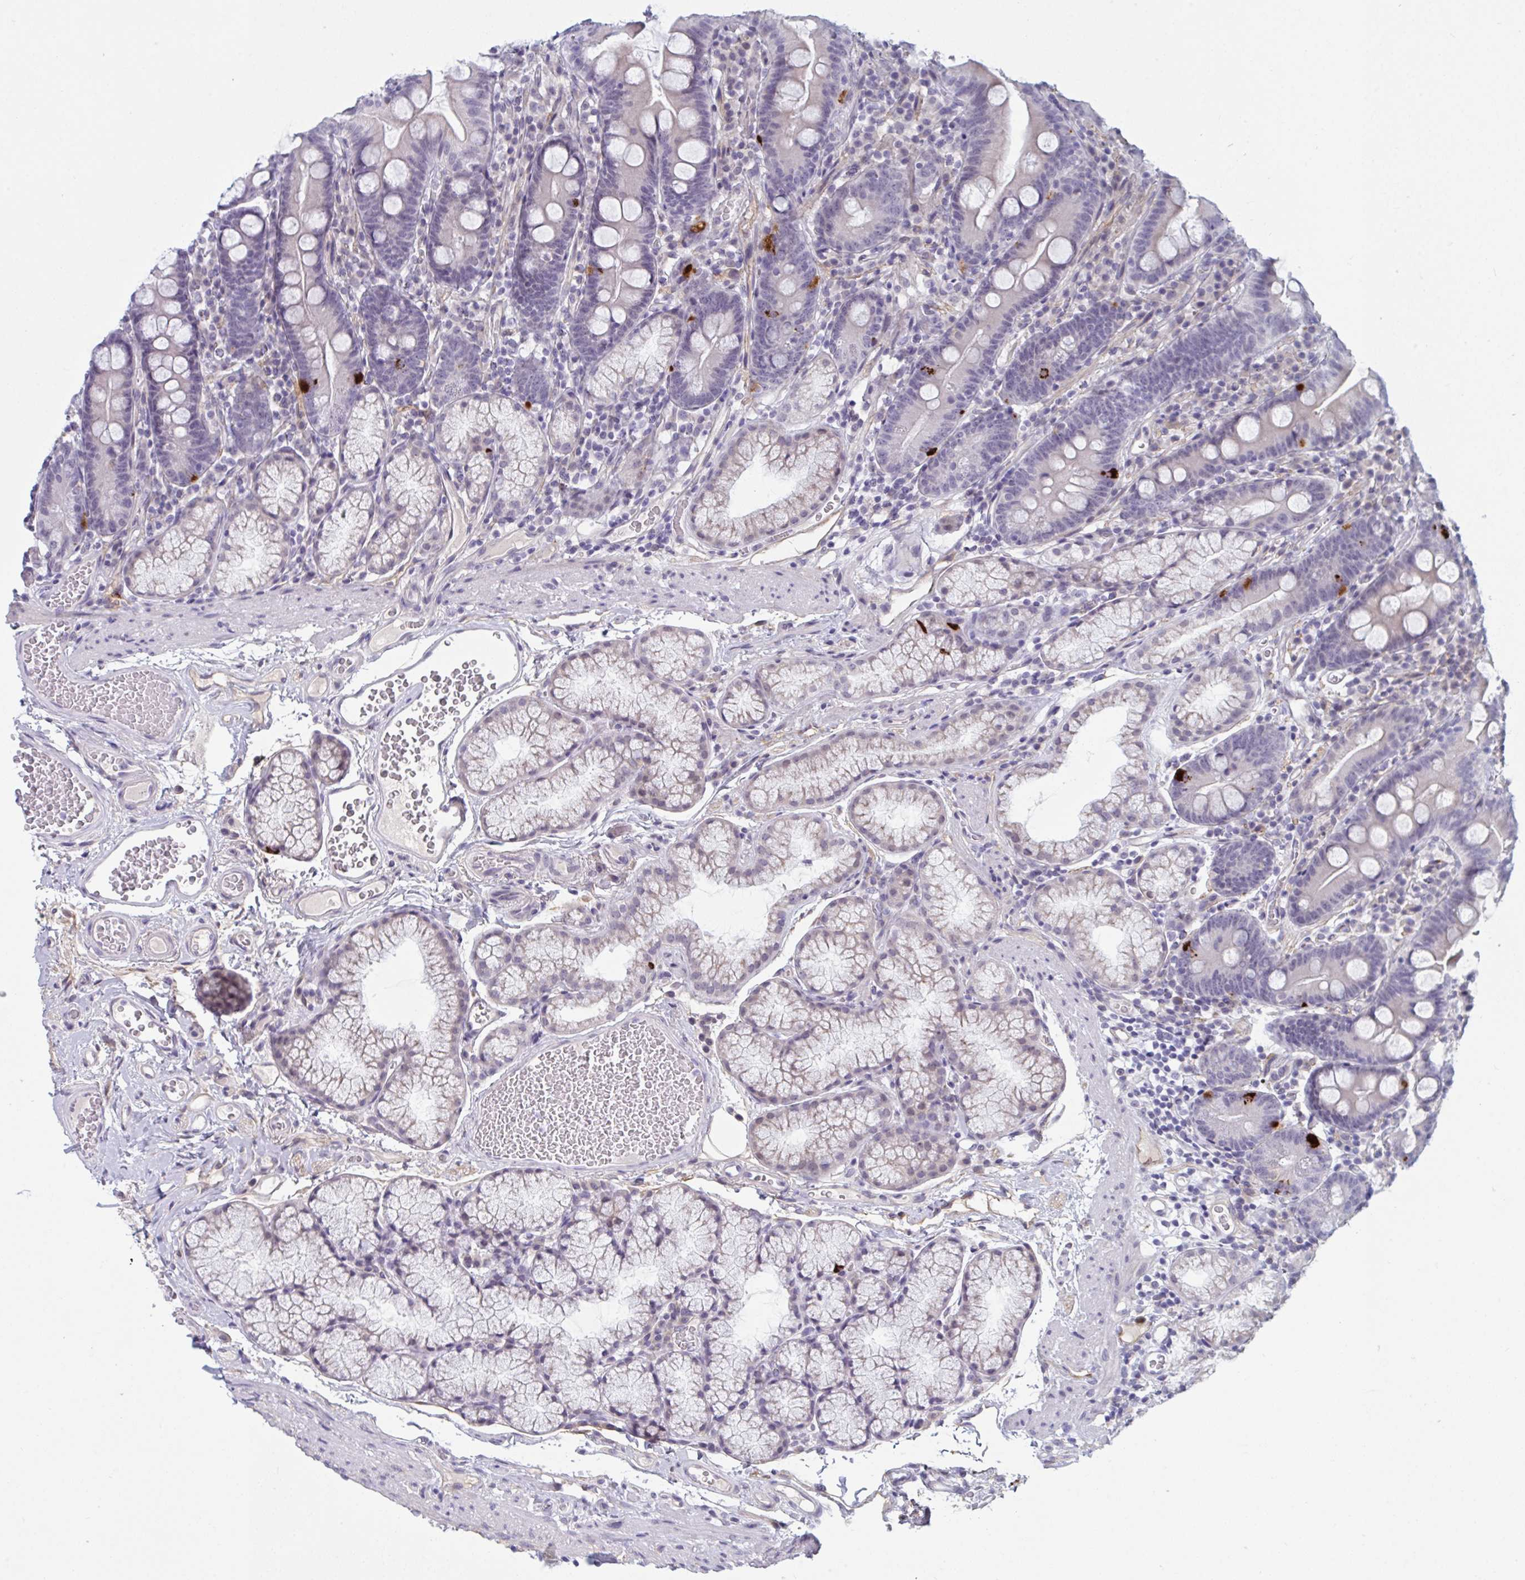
{"staining": {"intensity": "moderate", "quantity": "<25%", "location": "cytoplasmic/membranous"}, "tissue": "duodenum", "cell_type": "Glandular cells", "image_type": "normal", "snomed": [{"axis": "morphology", "description": "Normal tissue, NOS"}, {"axis": "topography", "description": "Duodenum"}], "caption": "Approximately <25% of glandular cells in unremarkable duodenum exhibit moderate cytoplasmic/membranous protein staining as visualized by brown immunohistochemical staining.", "gene": "TCEAL8", "patient": {"sex": "female", "age": 67}}